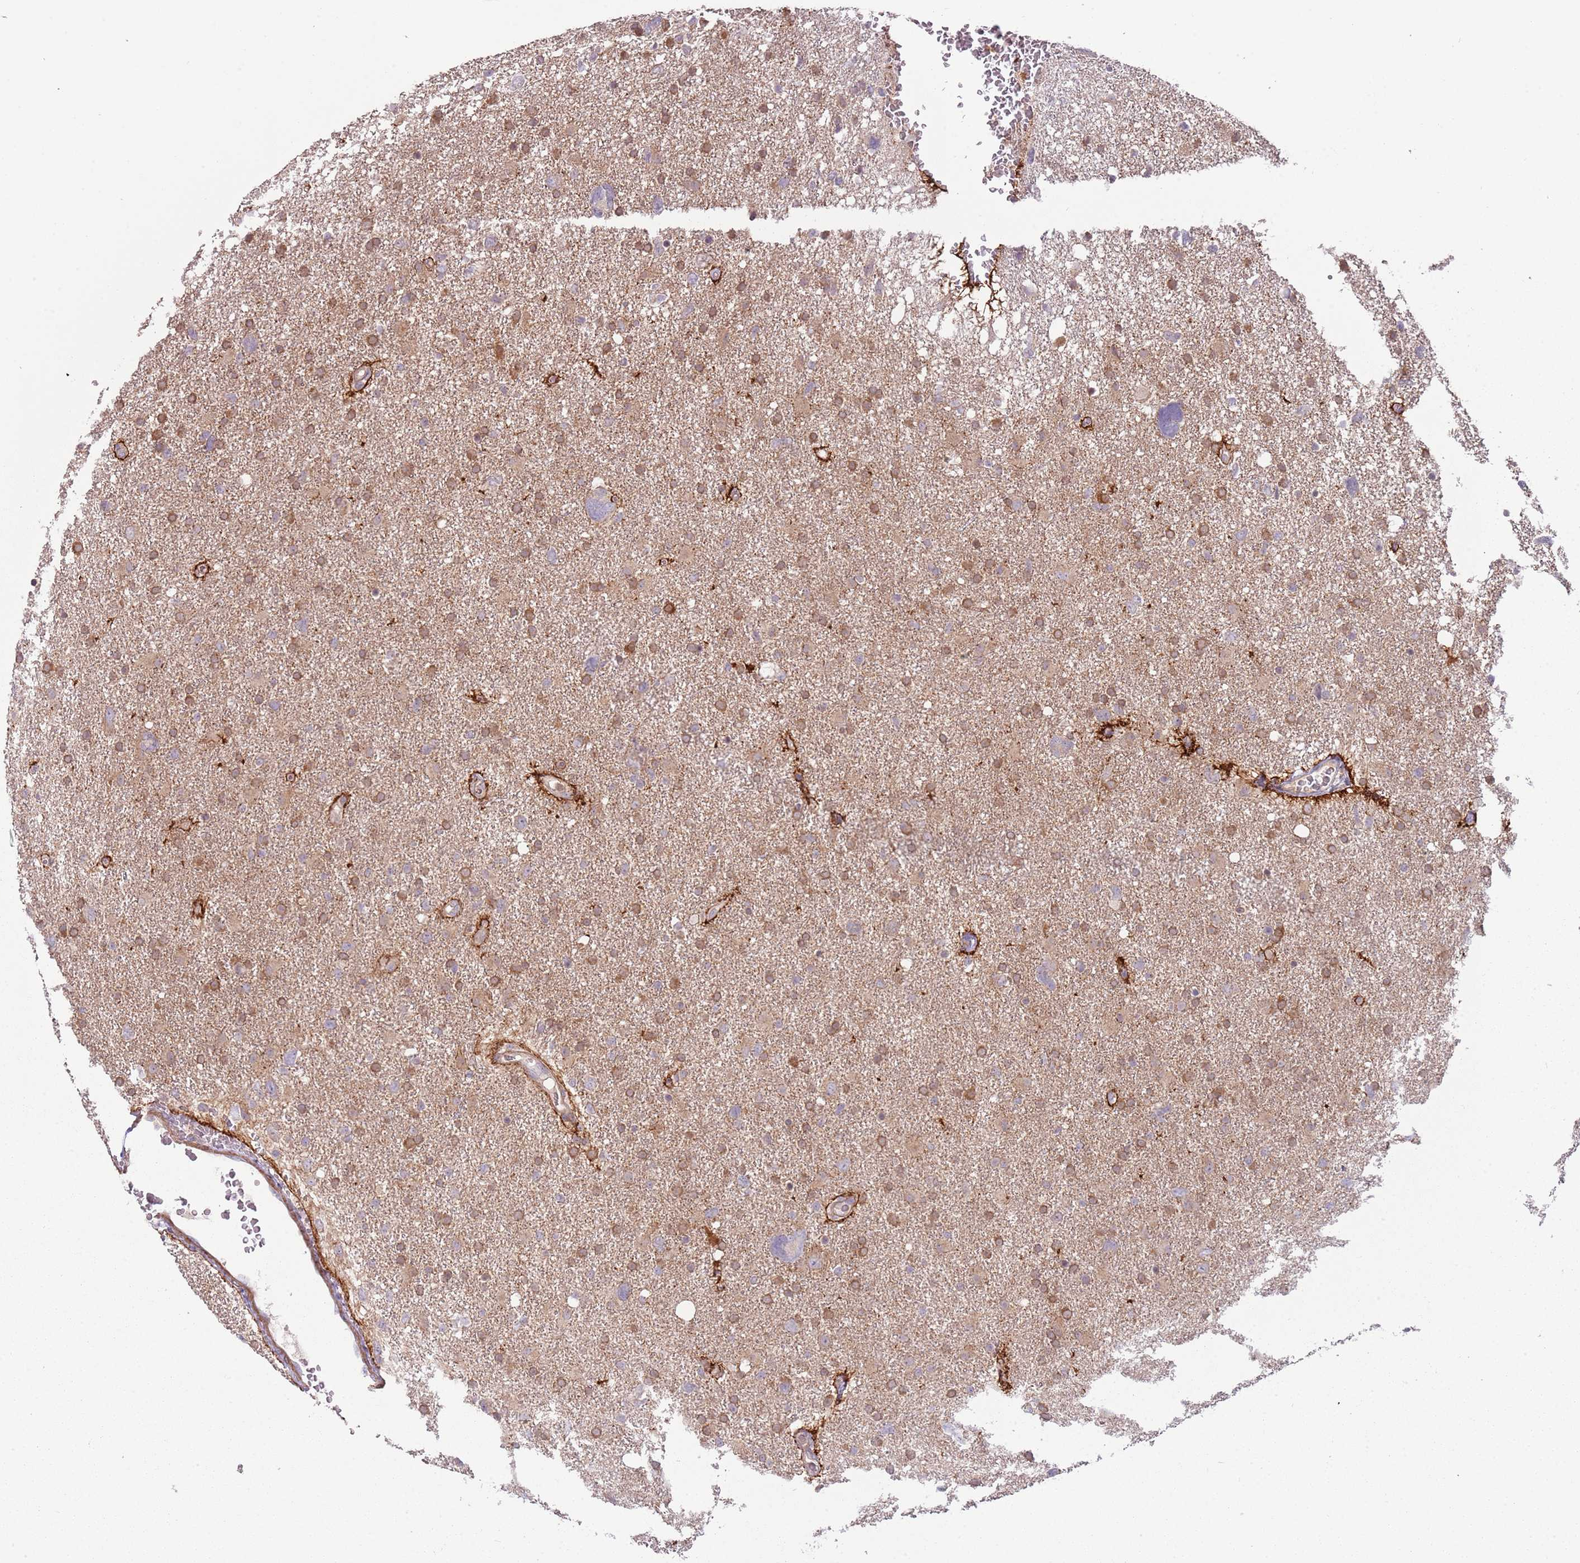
{"staining": {"intensity": "moderate", "quantity": "25%-75%", "location": "cytoplasmic/membranous"}, "tissue": "glioma", "cell_type": "Tumor cells", "image_type": "cancer", "snomed": [{"axis": "morphology", "description": "Glioma, malignant, High grade"}, {"axis": "topography", "description": "Brain"}], "caption": "Tumor cells display medium levels of moderate cytoplasmic/membranous positivity in approximately 25%-75% of cells in glioma.", "gene": "DTD2", "patient": {"sex": "male", "age": 61}}